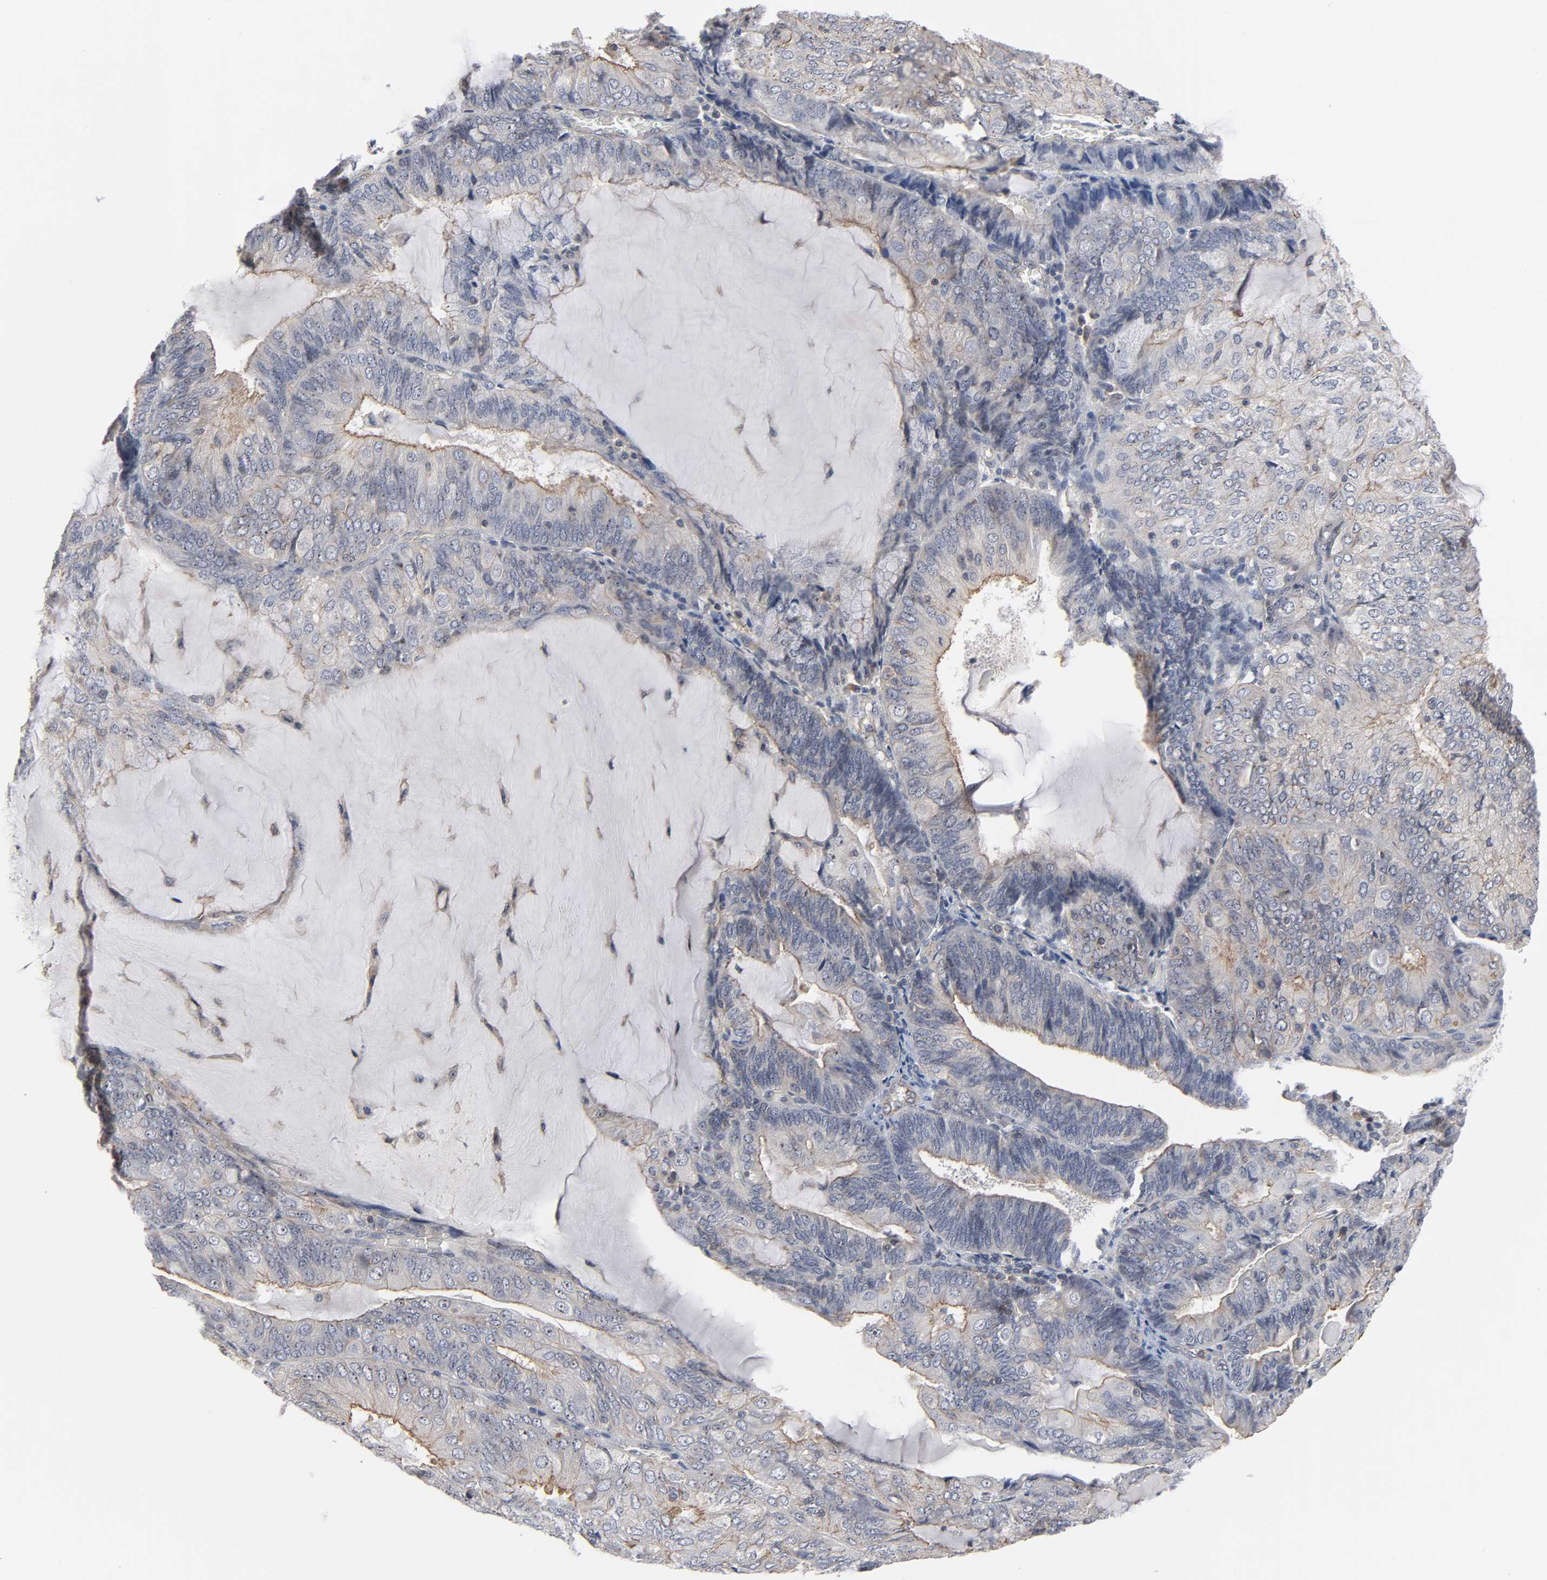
{"staining": {"intensity": "weak", "quantity": "25%-75%", "location": "cytoplasmic/membranous"}, "tissue": "endometrial cancer", "cell_type": "Tumor cells", "image_type": "cancer", "snomed": [{"axis": "morphology", "description": "Adenocarcinoma, NOS"}, {"axis": "topography", "description": "Endometrium"}], "caption": "Protein expression analysis of human adenocarcinoma (endometrial) reveals weak cytoplasmic/membranous staining in about 25%-75% of tumor cells.", "gene": "DDX10", "patient": {"sex": "female", "age": 81}}